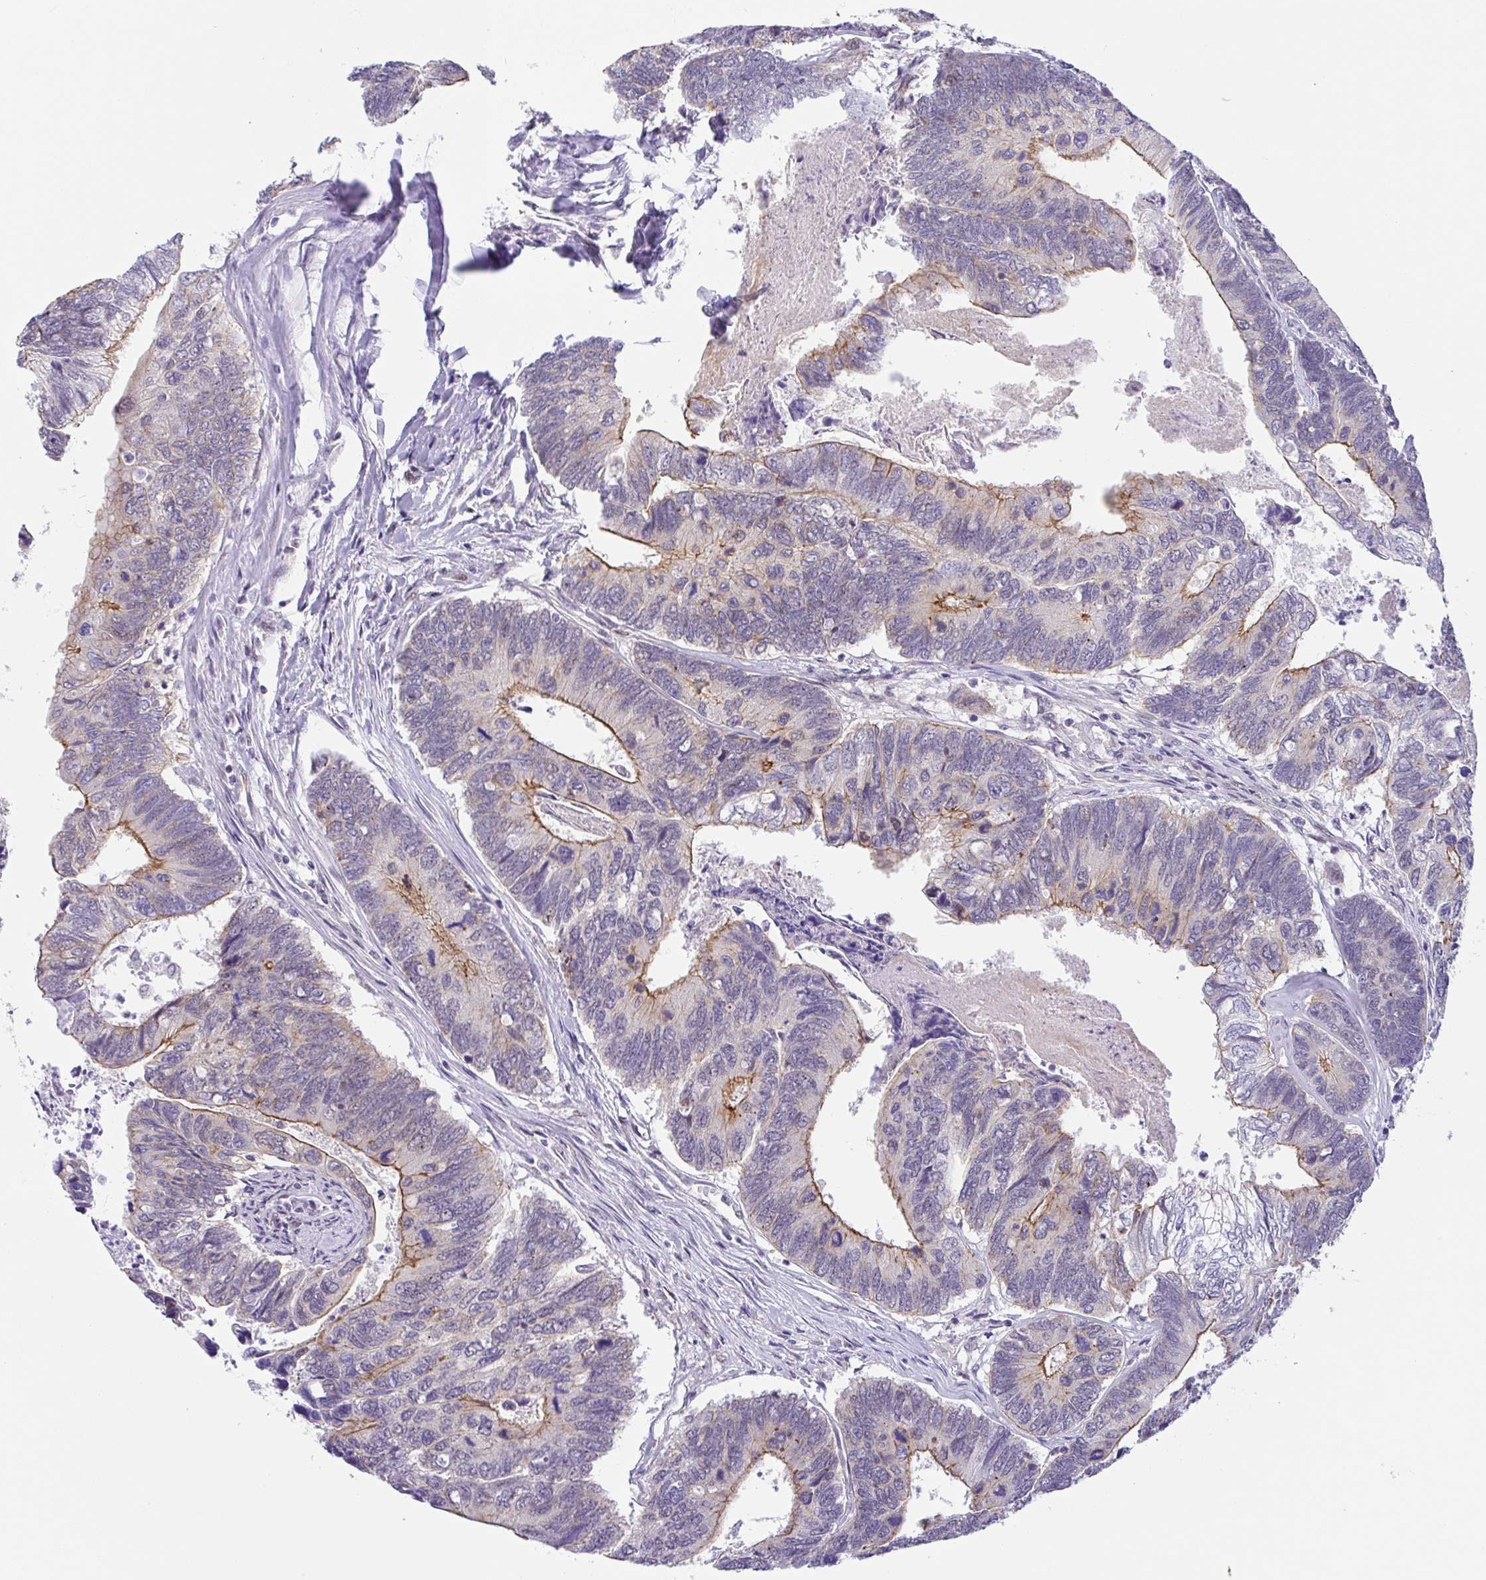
{"staining": {"intensity": "moderate", "quantity": "25%-75%", "location": "cytoplasmic/membranous"}, "tissue": "colorectal cancer", "cell_type": "Tumor cells", "image_type": "cancer", "snomed": [{"axis": "morphology", "description": "Adenocarcinoma, NOS"}, {"axis": "topography", "description": "Colon"}], "caption": "Immunohistochemistry (IHC) (DAB) staining of human colorectal cancer exhibits moderate cytoplasmic/membranous protein staining in approximately 25%-75% of tumor cells.", "gene": "CGNL1", "patient": {"sex": "female", "age": 67}}